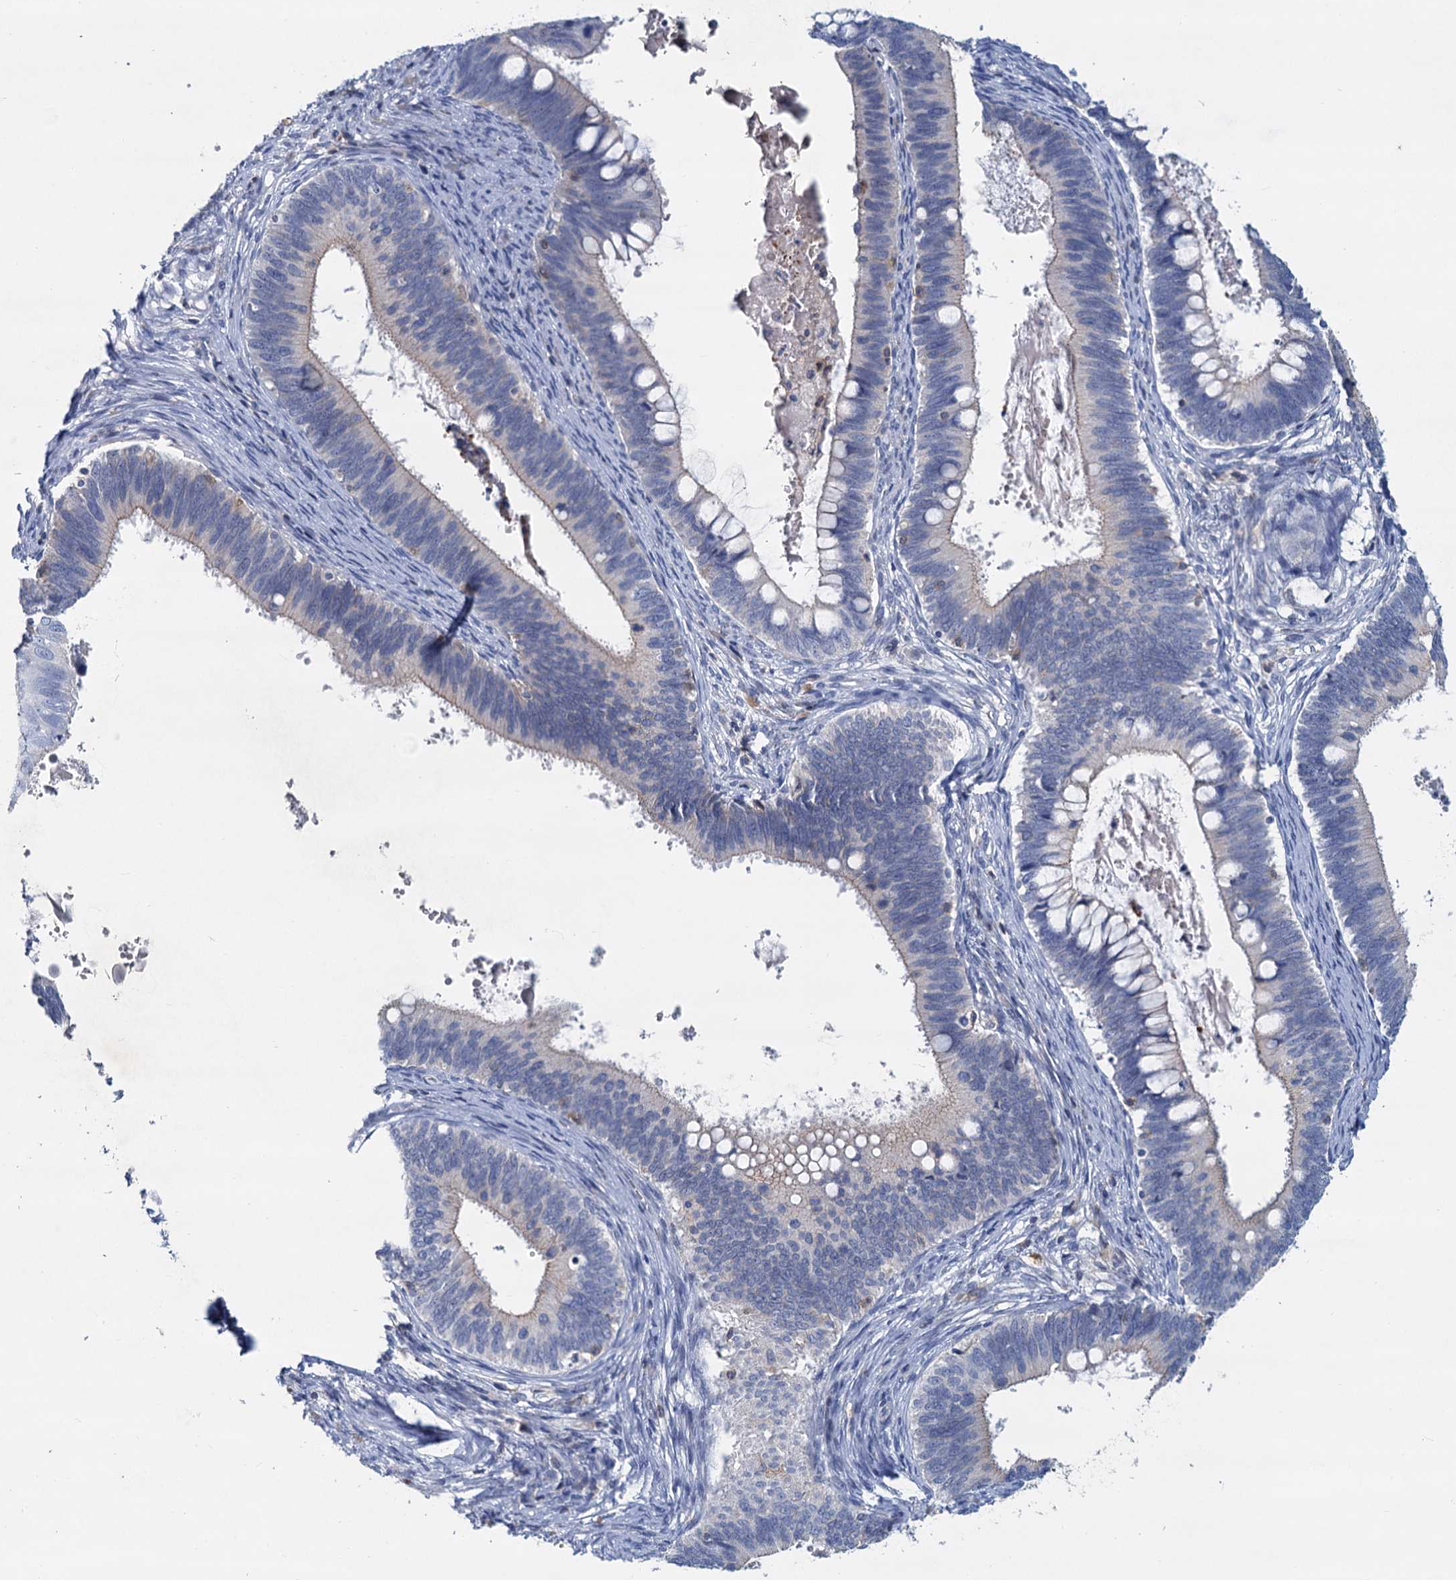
{"staining": {"intensity": "negative", "quantity": "none", "location": "none"}, "tissue": "cervical cancer", "cell_type": "Tumor cells", "image_type": "cancer", "snomed": [{"axis": "morphology", "description": "Adenocarcinoma, NOS"}, {"axis": "topography", "description": "Cervix"}], "caption": "A high-resolution micrograph shows immunohistochemistry (IHC) staining of cervical cancer (adenocarcinoma), which shows no significant staining in tumor cells.", "gene": "LRCH4", "patient": {"sex": "female", "age": 42}}